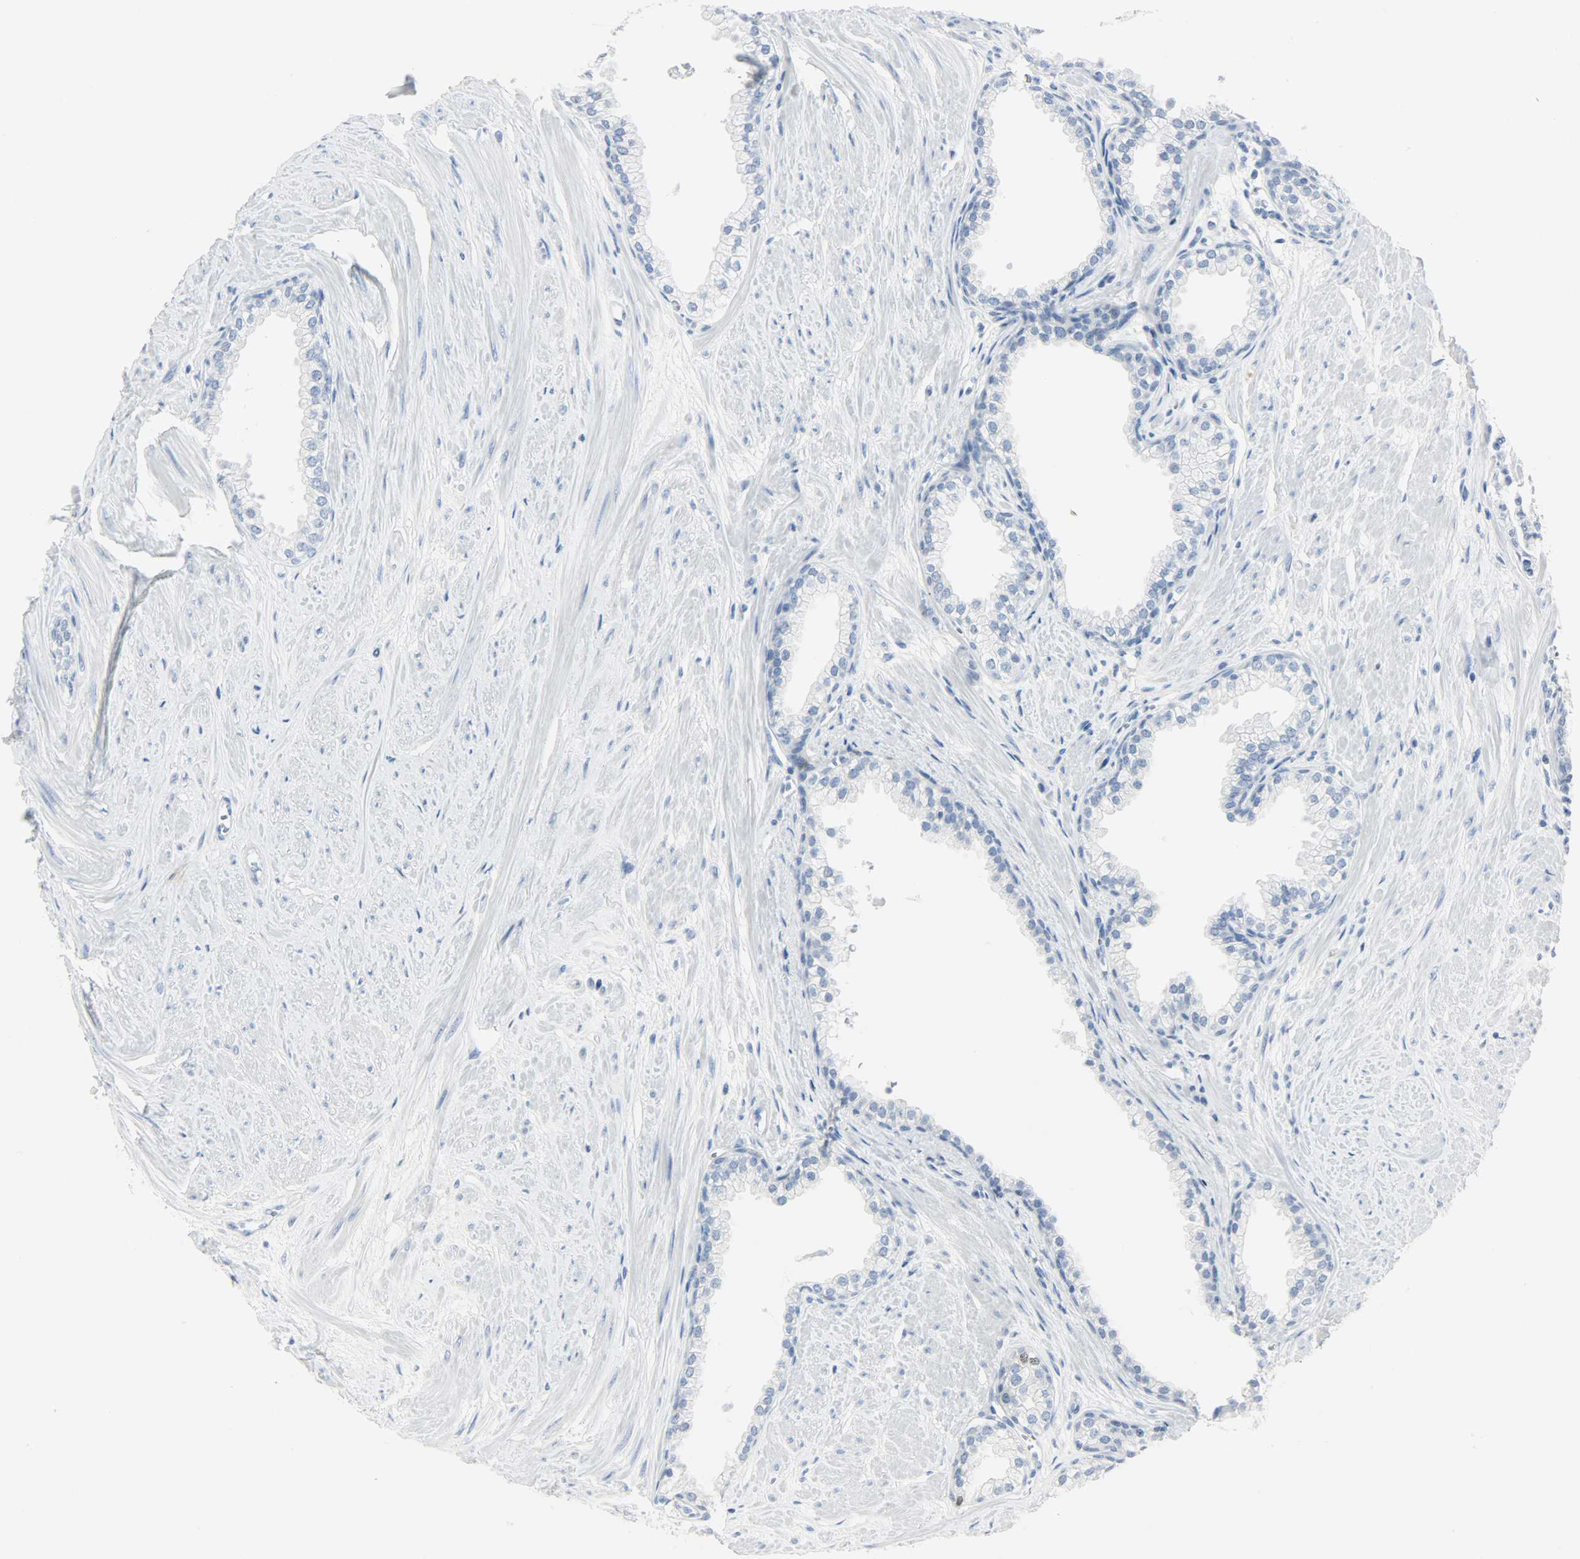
{"staining": {"intensity": "negative", "quantity": "none", "location": "none"}, "tissue": "prostate", "cell_type": "Glandular cells", "image_type": "normal", "snomed": [{"axis": "morphology", "description": "Normal tissue, NOS"}, {"axis": "topography", "description": "Prostate"}], "caption": "The image shows no significant expression in glandular cells of prostate. (DAB (3,3'-diaminobenzidine) immunohistochemistry with hematoxylin counter stain).", "gene": "HELLS", "patient": {"sex": "male", "age": 64}}